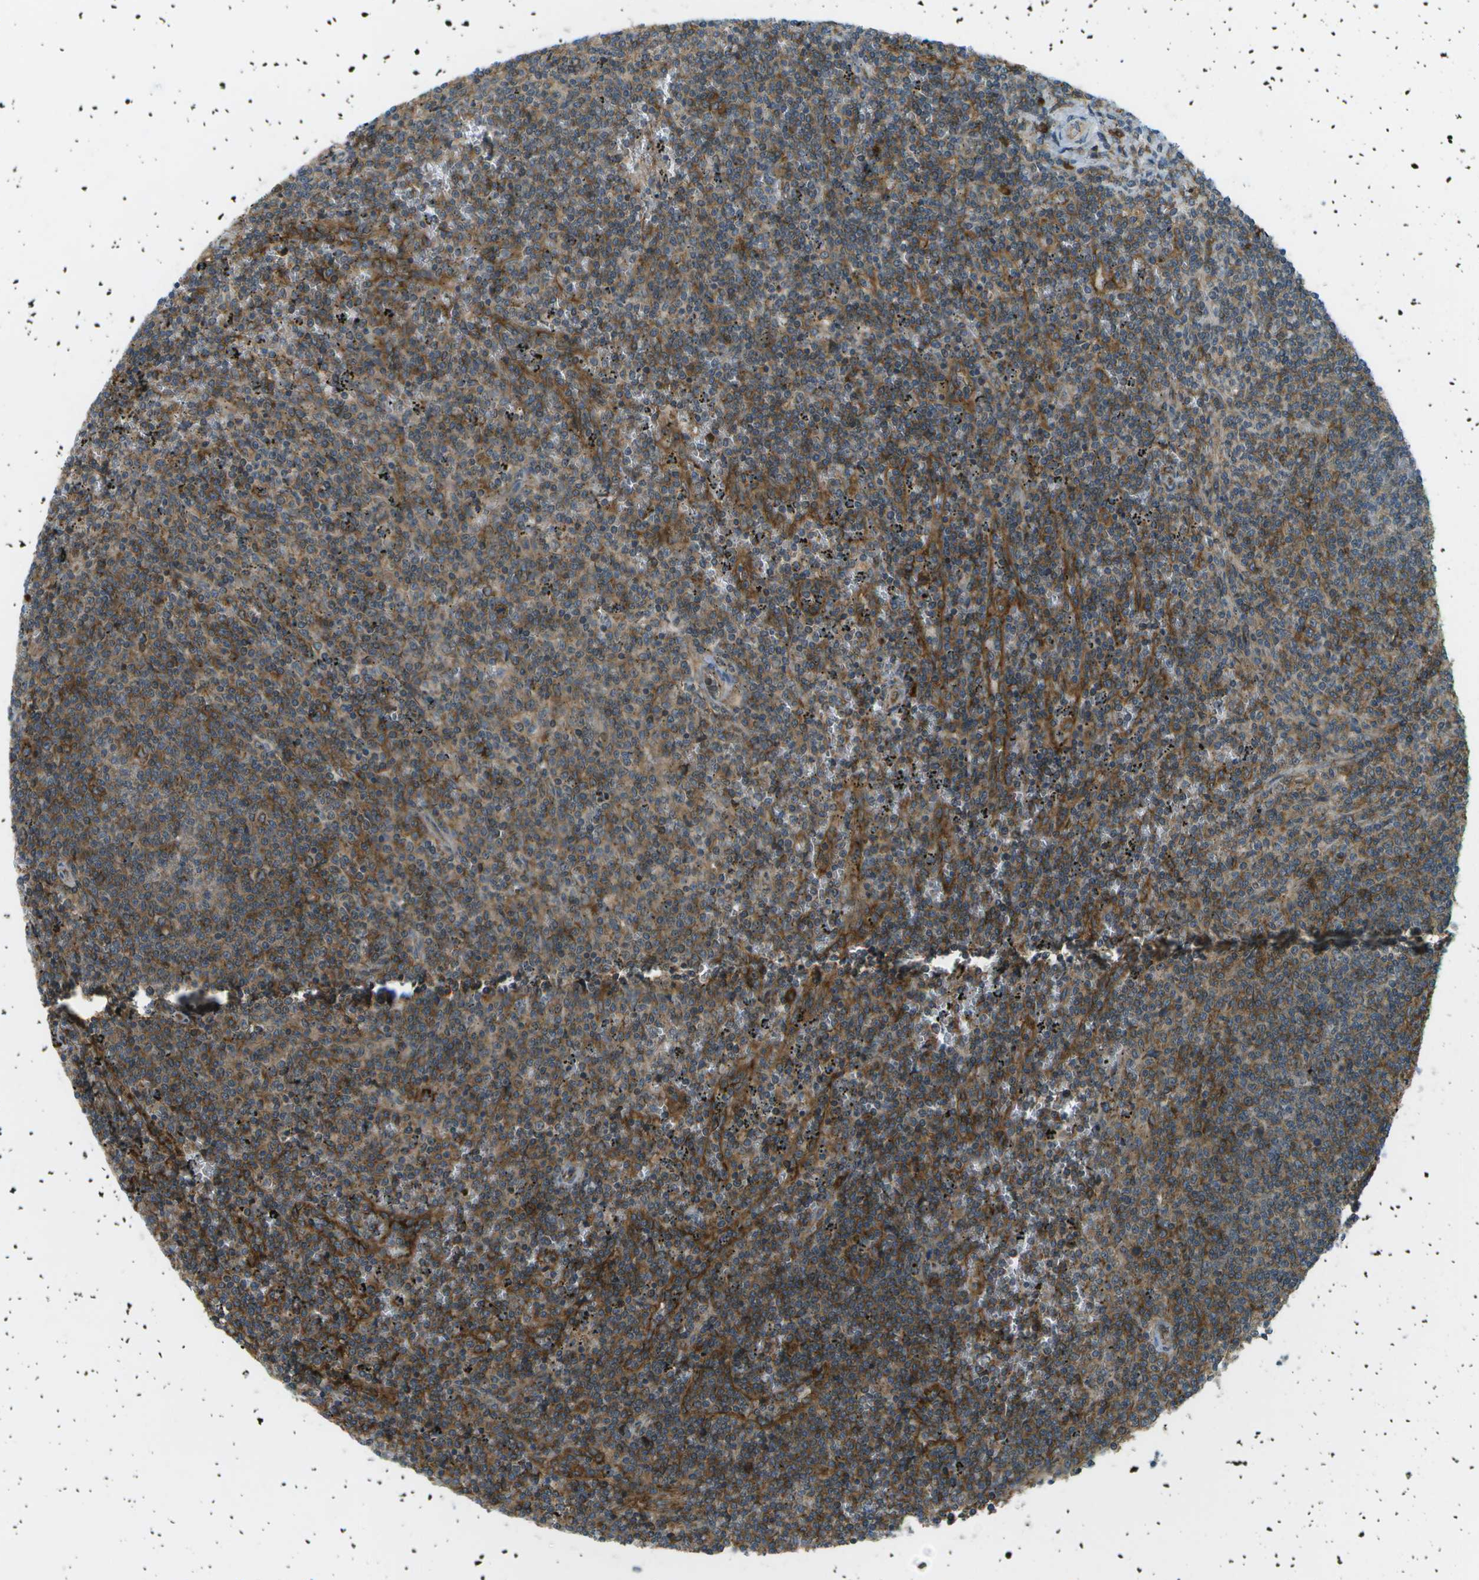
{"staining": {"intensity": "moderate", "quantity": "25%-75%", "location": "cytoplasmic/membranous"}, "tissue": "lymphoma", "cell_type": "Tumor cells", "image_type": "cancer", "snomed": [{"axis": "morphology", "description": "Malignant lymphoma, non-Hodgkin's type, Low grade"}, {"axis": "topography", "description": "Spleen"}], "caption": "This photomicrograph demonstrates immunohistochemistry (IHC) staining of human lymphoma, with medium moderate cytoplasmic/membranous staining in approximately 25%-75% of tumor cells.", "gene": "USP30", "patient": {"sex": "female", "age": 50}}